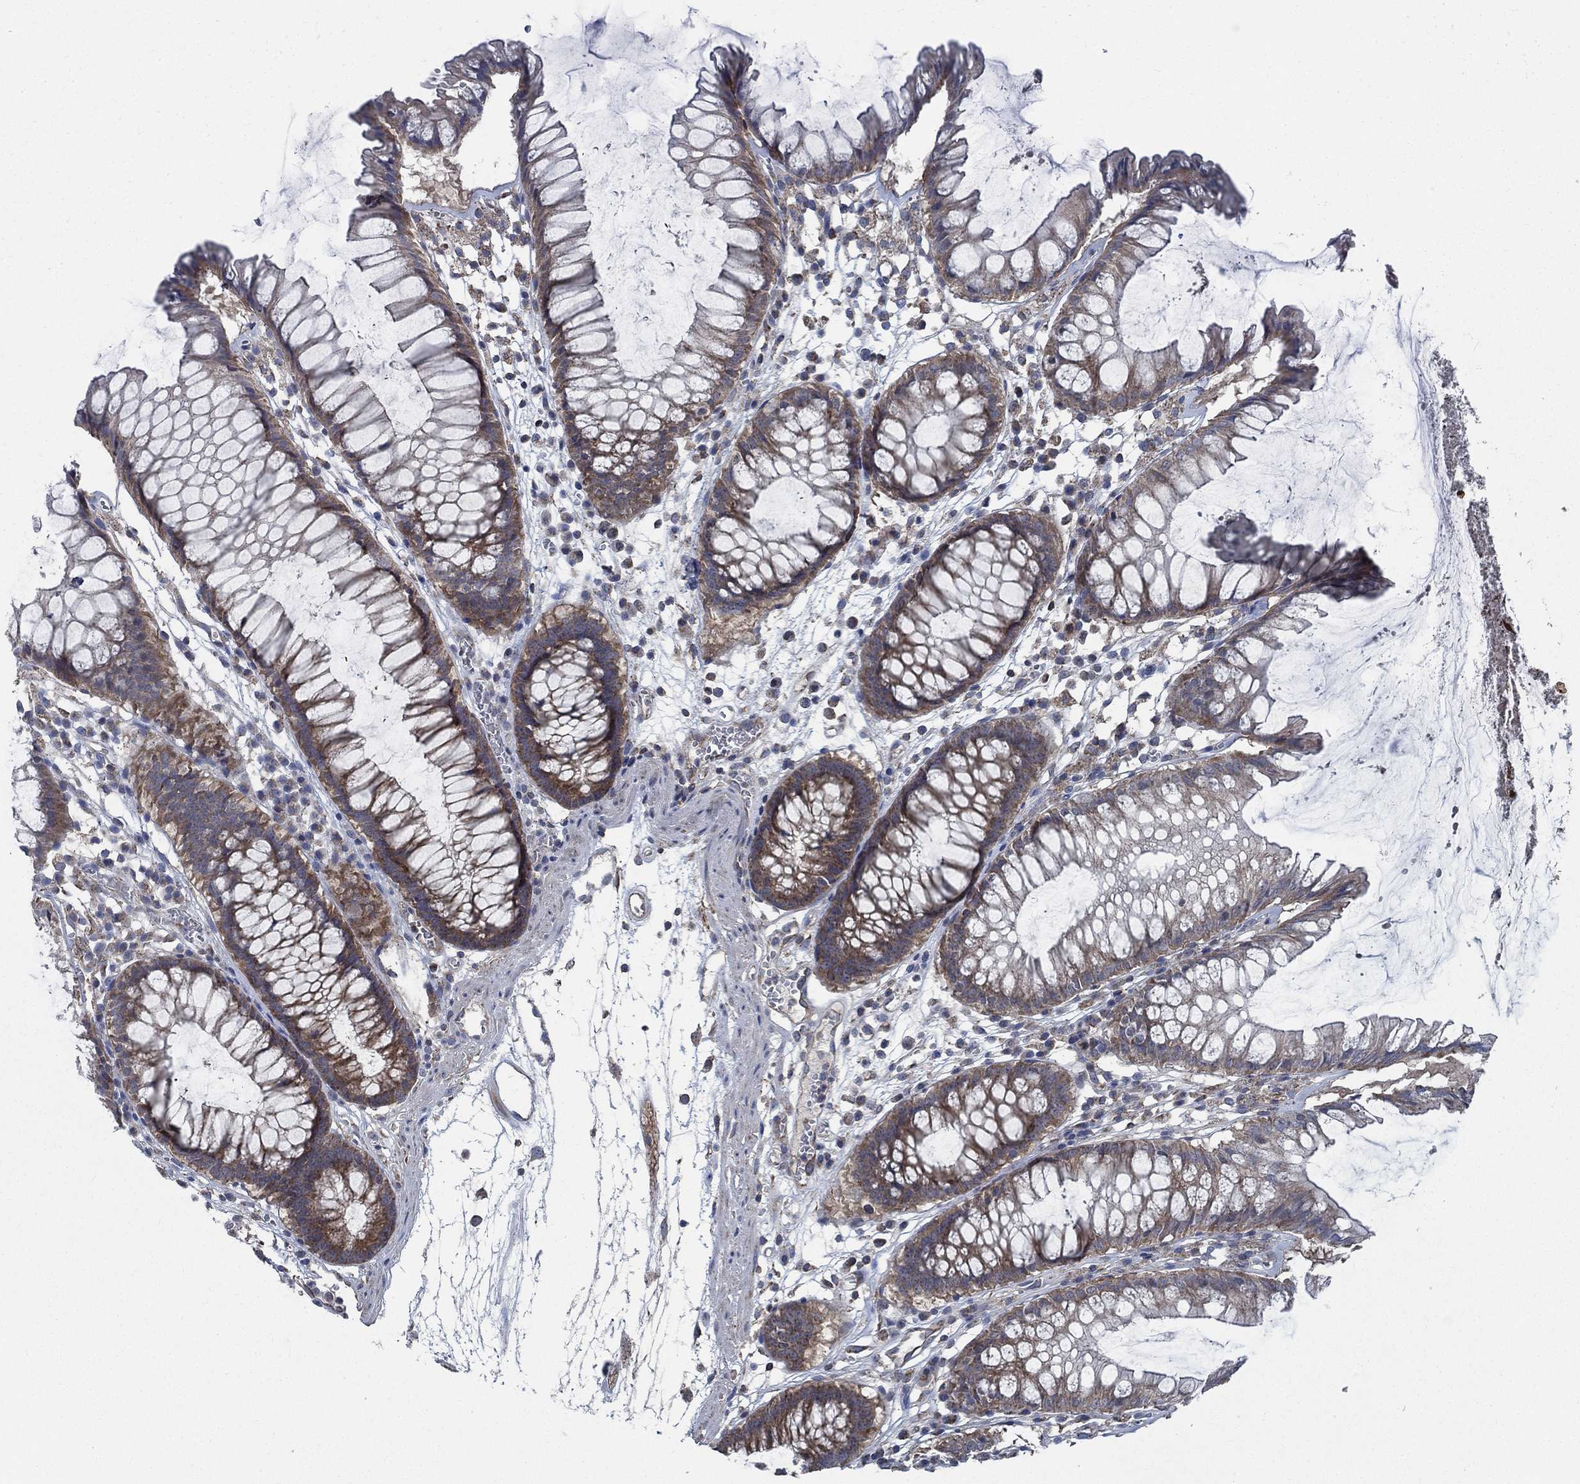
{"staining": {"intensity": "moderate", "quantity": "25%-75%", "location": "cytoplasmic/membranous"}, "tissue": "colon", "cell_type": "Endothelial cells", "image_type": "normal", "snomed": [{"axis": "morphology", "description": "Normal tissue, NOS"}, {"axis": "morphology", "description": "Adenocarcinoma, NOS"}, {"axis": "topography", "description": "Colon"}], "caption": "Immunohistochemical staining of benign human colon reveals medium levels of moderate cytoplasmic/membranous expression in about 25%-75% of endothelial cells. The staining was performed using DAB (3,3'-diaminobenzidine), with brown indicating positive protein expression. Nuclei are stained blue with hematoxylin.", "gene": "STXBP6", "patient": {"sex": "male", "age": 65}}